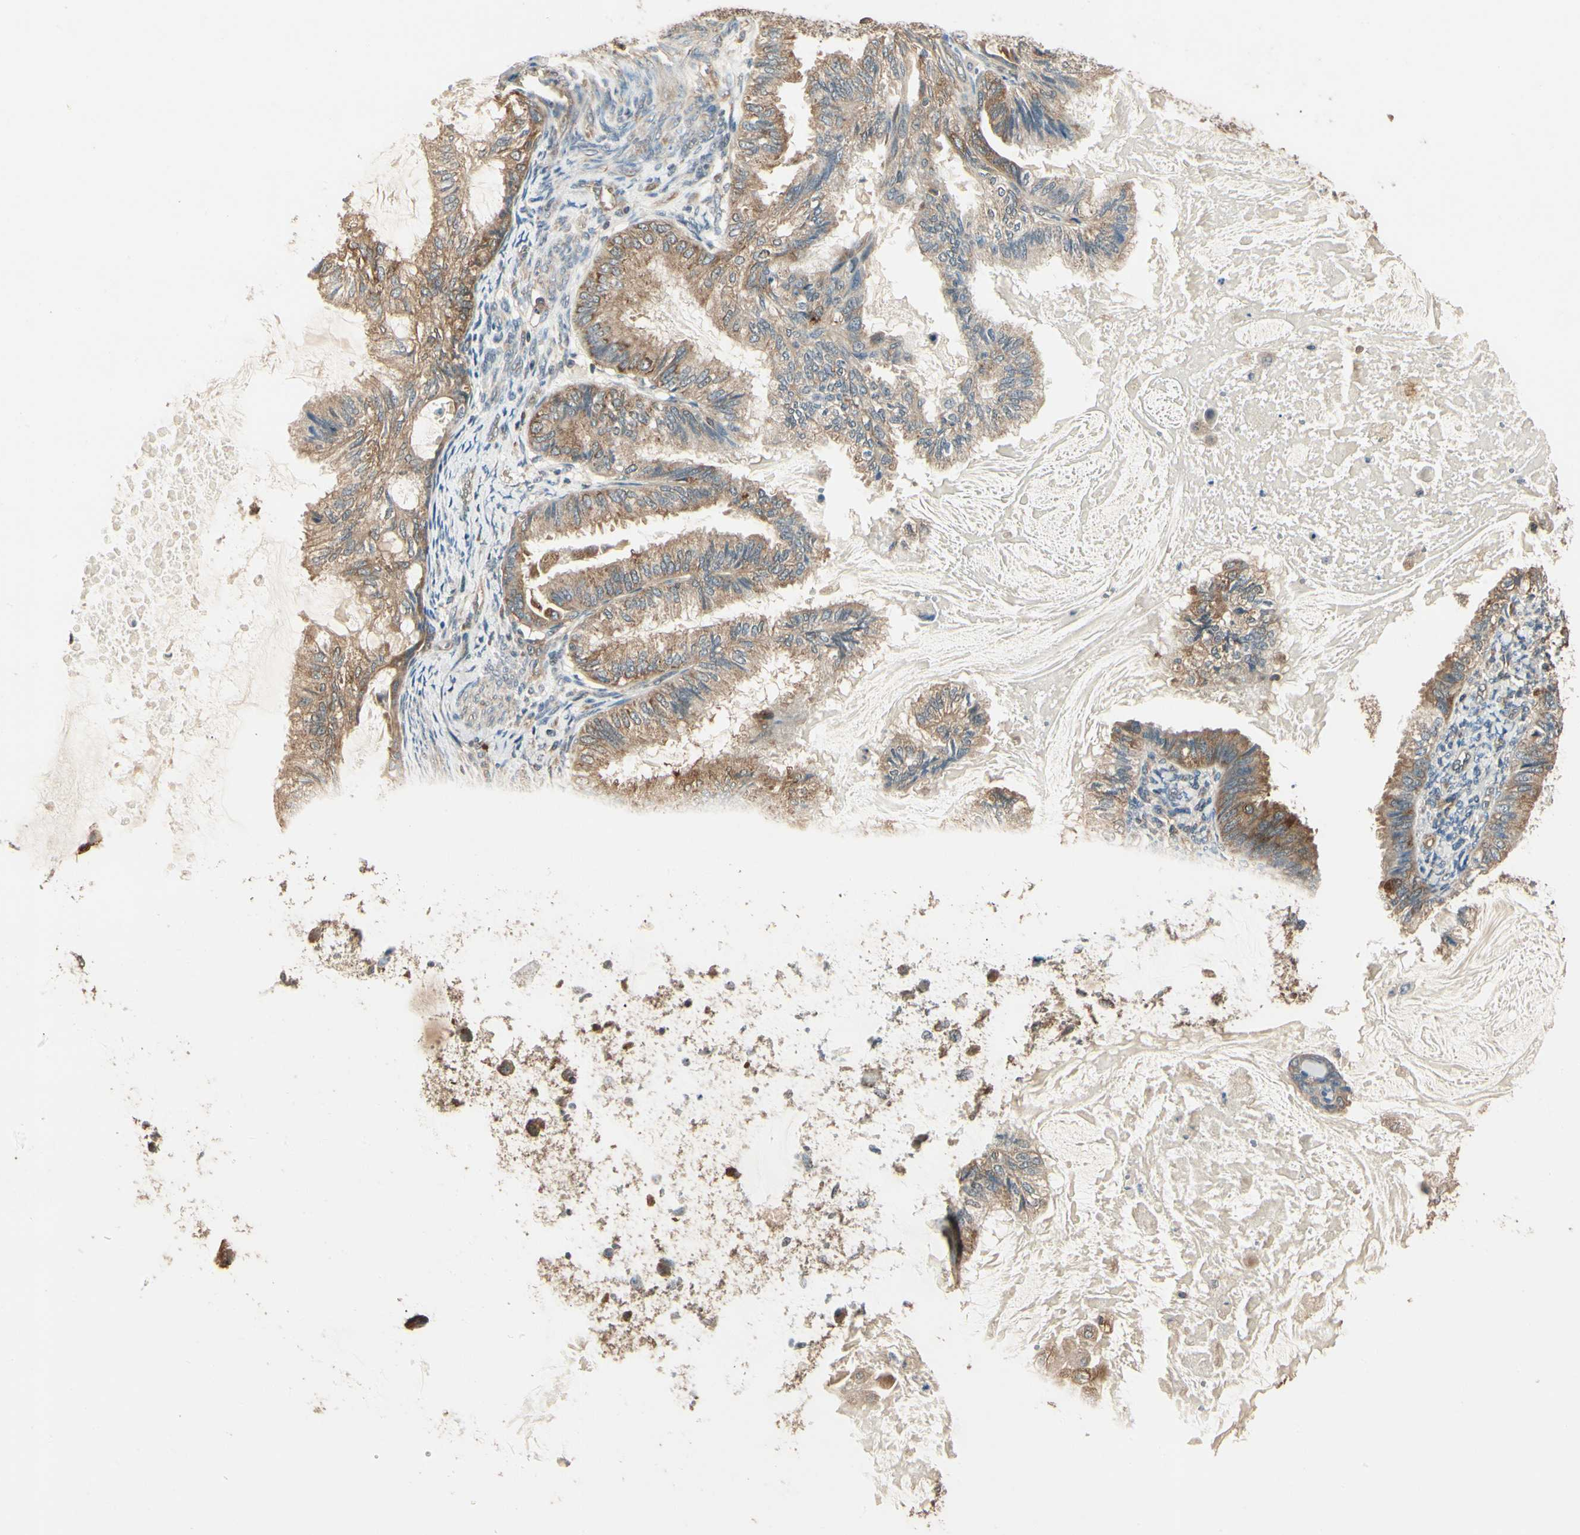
{"staining": {"intensity": "moderate", "quantity": ">75%", "location": "cytoplasmic/membranous"}, "tissue": "cervical cancer", "cell_type": "Tumor cells", "image_type": "cancer", "snomed": [{"axis": "morphology", "description": "Normal tissue, NOS"}, {"axis": "morphology", "description": "Adenocarcinoma, NOS"}, {"axis": "topography", "description": "Cervix"}, {"axis": "topography", "description": "Endometrium"}], "caption": "Immunohistochemistry (DAB) staining of cervical cancer exhibits moderate cytoplasmic/membranous protein positivity in approximately >75% of tumor cells. (Brightfield microscopy of DAB IHC at high magnification).", "gene": "CCT7", "patient": {"sex": "female", "age": 86}}